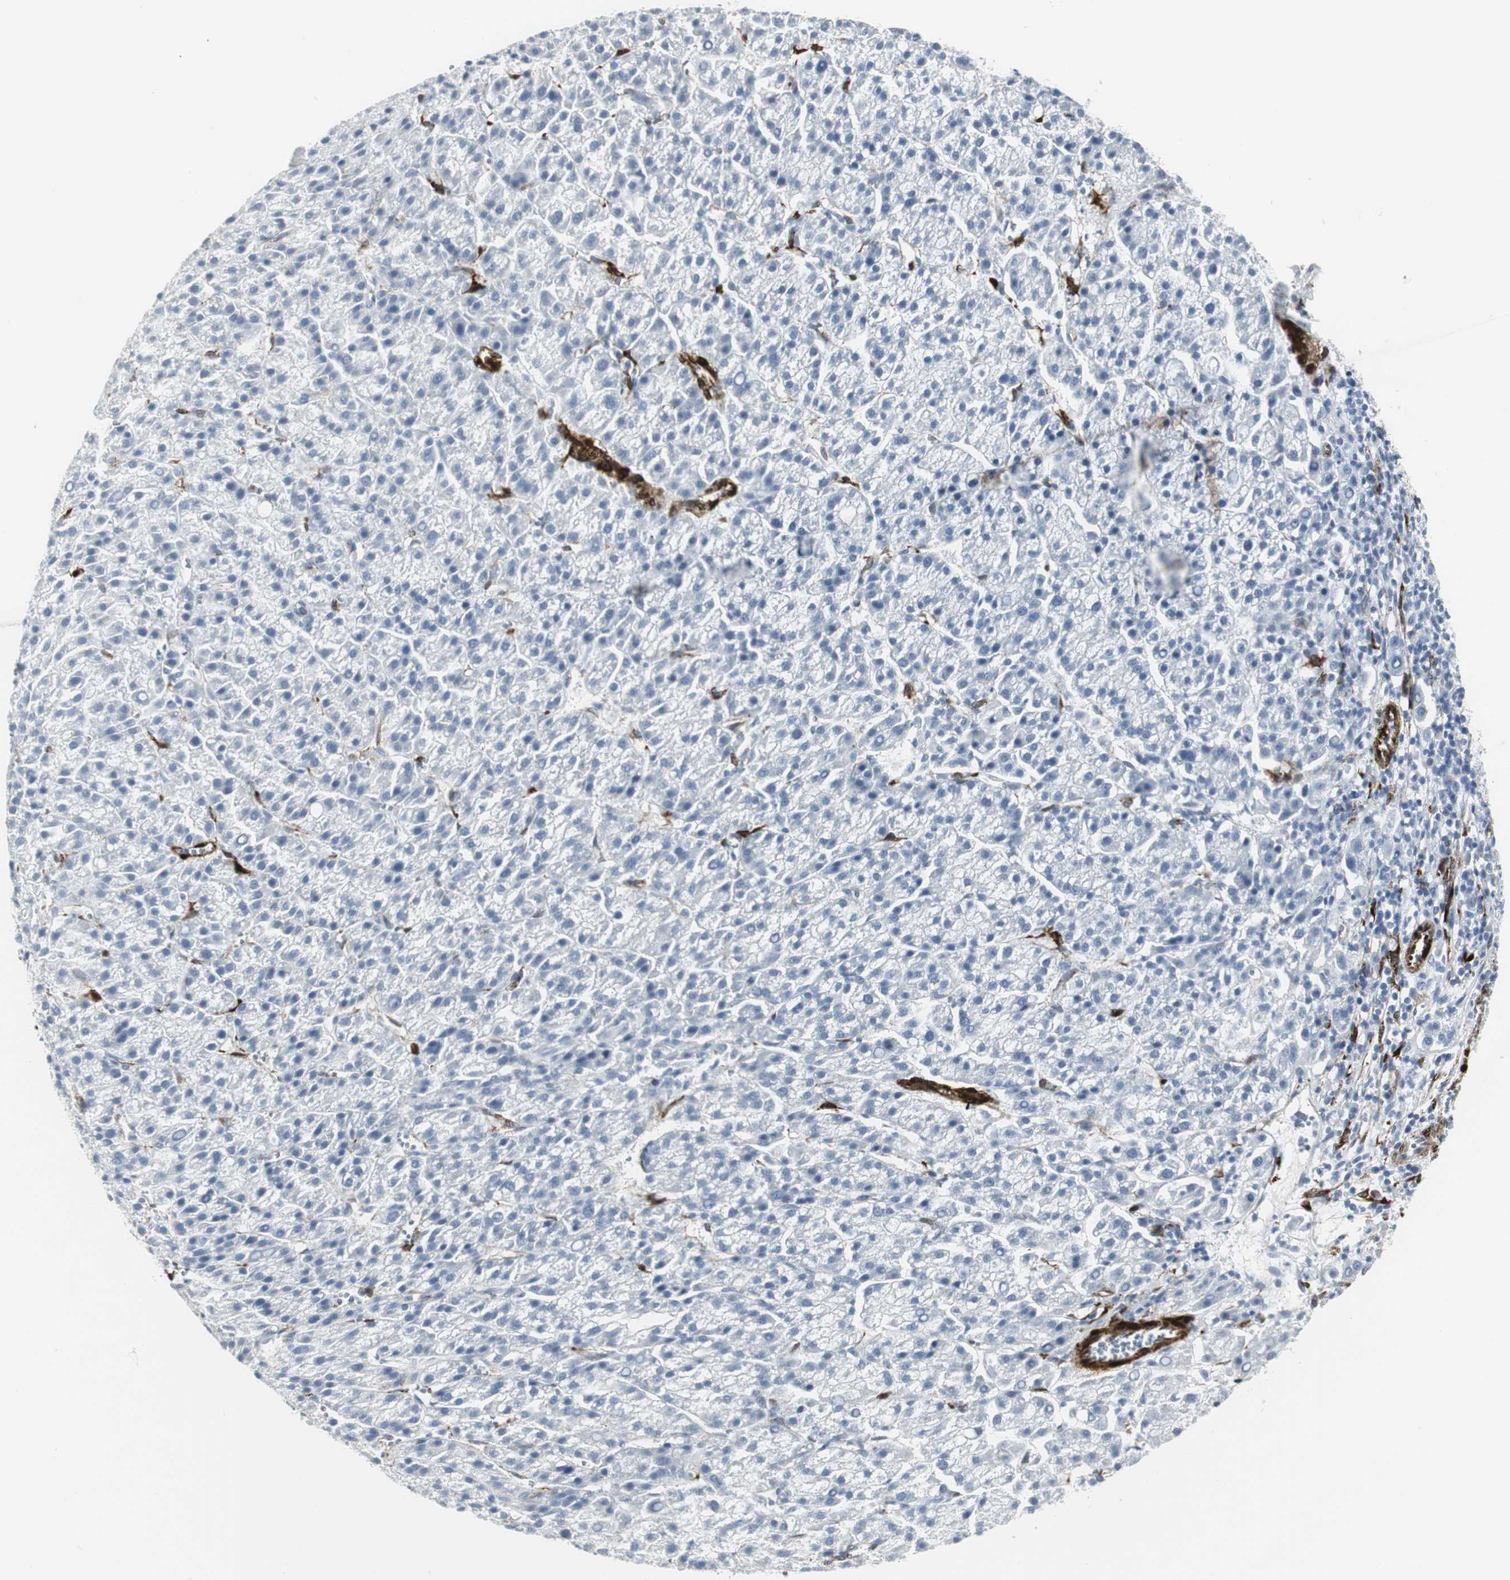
{"staining": {"intensity": "negative", "quantity": "none", "location": "none"}, "tissue": "liver cancer", "cell_type": "Tumor cells", "image_type": "cancer", "snomed": [{"axis": "morphology", "description": "Carcinoma, Hepatocellular, NOS"}, {"axis": "topography", "description": "Liver"}], "caption": "IHC image of human liver hepatocellular carcinoma stained for a protein (brown), which demonstrates no positivity in tumor cells. (Stains: DAB (3,3'-diaminobenzidine) IHC with hematoxylin counter stain, Microscopy: brightfield microscopy at high magnification).", "gene": "PPP1R14A", "patient": {"sex": "female", "age": 58}}